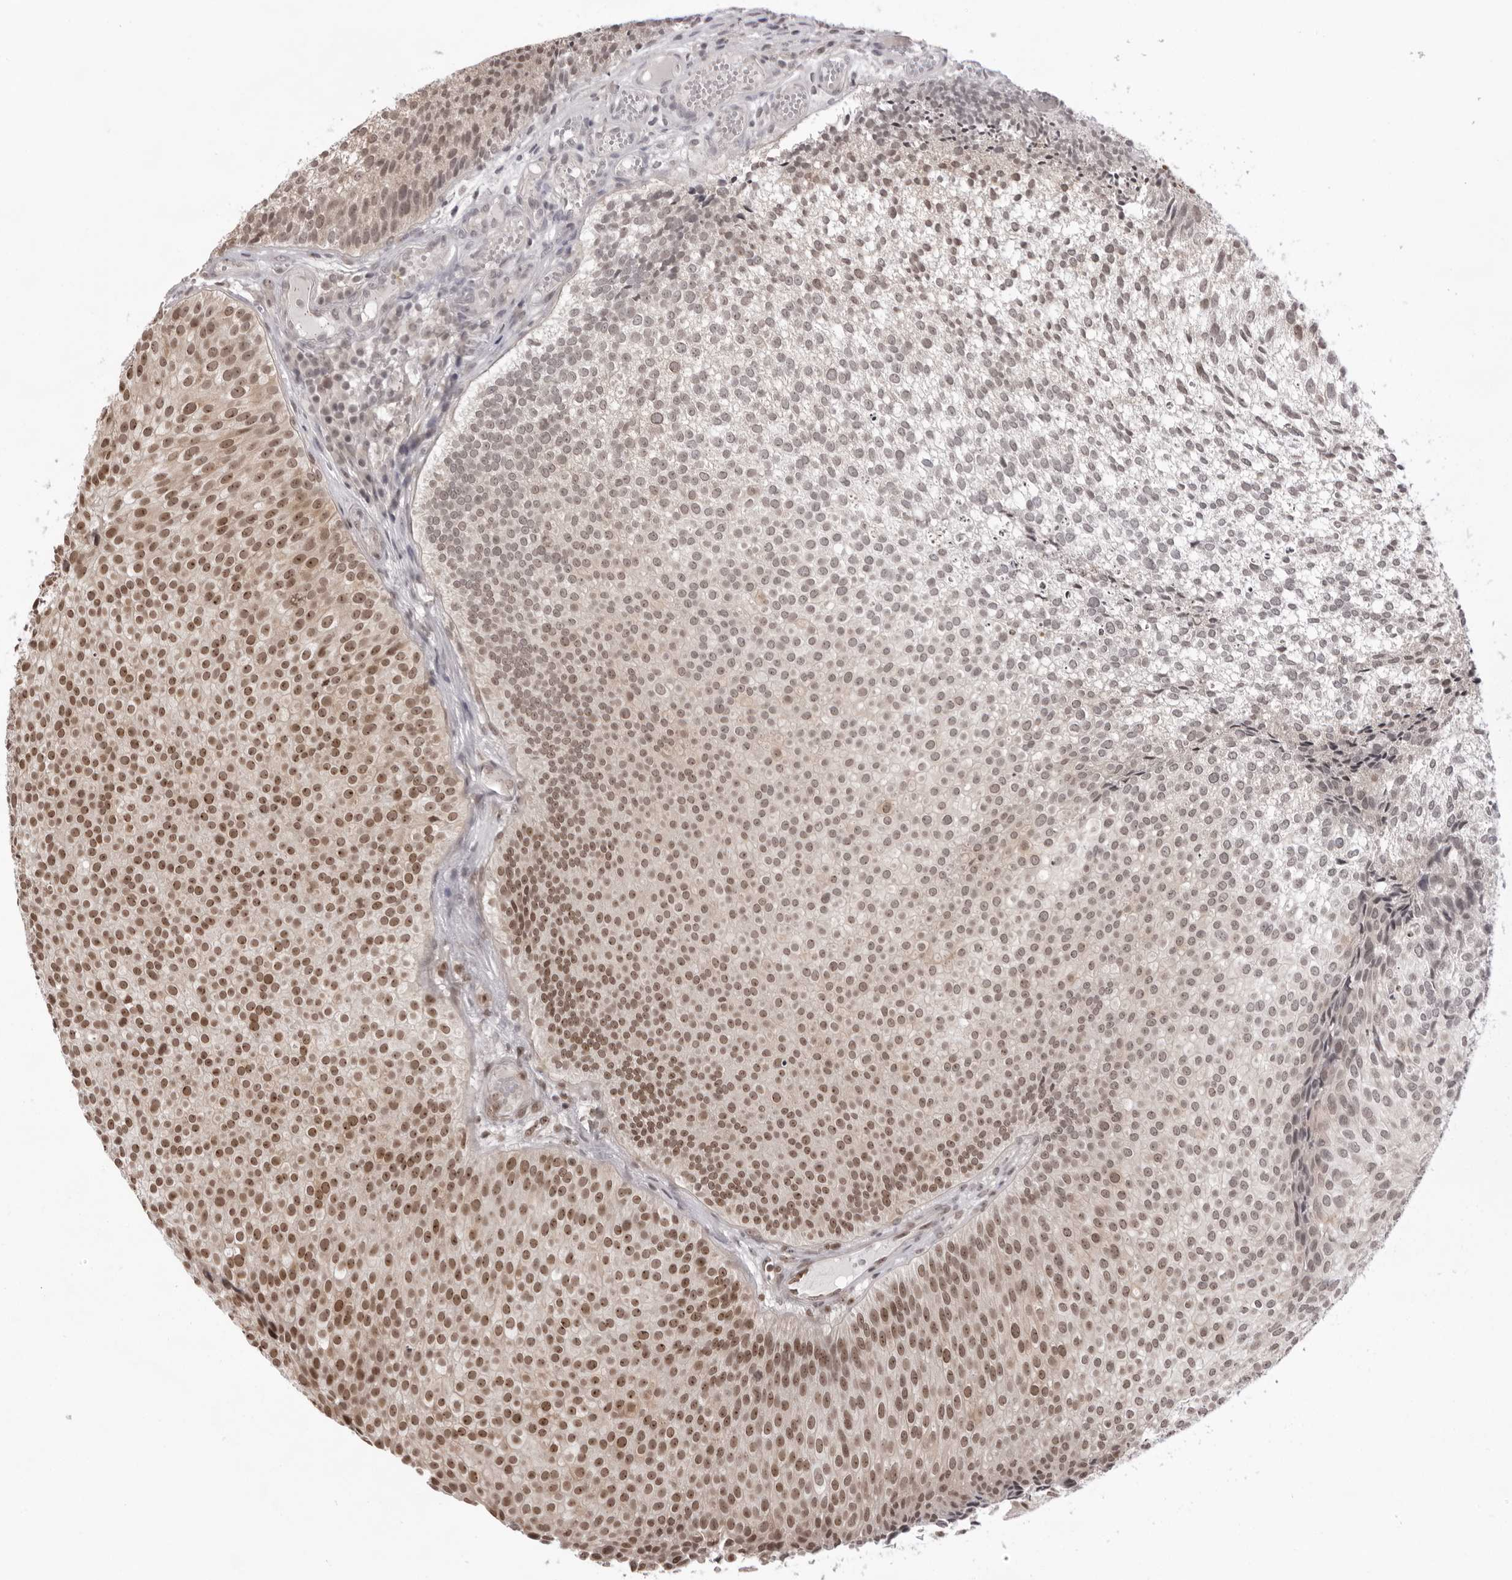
{"staining": {"intensity": "moderate", "quantity": ">75%", "location": "nuclear"}, "tissue": "urothelial cancer", "cell_type": "Tumor cells", "image_type": "cancer", "snomed": [{"axis": "morphology", "description": "Urothelial carcinoma, Low grade"}, {"axis": "topography", "description": "Urinary bladder"}], "caption": "A micrograph showing moderate nuclear staining in approximately >75% of tumor cells in low-grade urothelial carcinoma, as visualized by brown immunohistochemical staining.", "gene": "EXOSC10", "patient": {"sex": "male", "age": 86}}